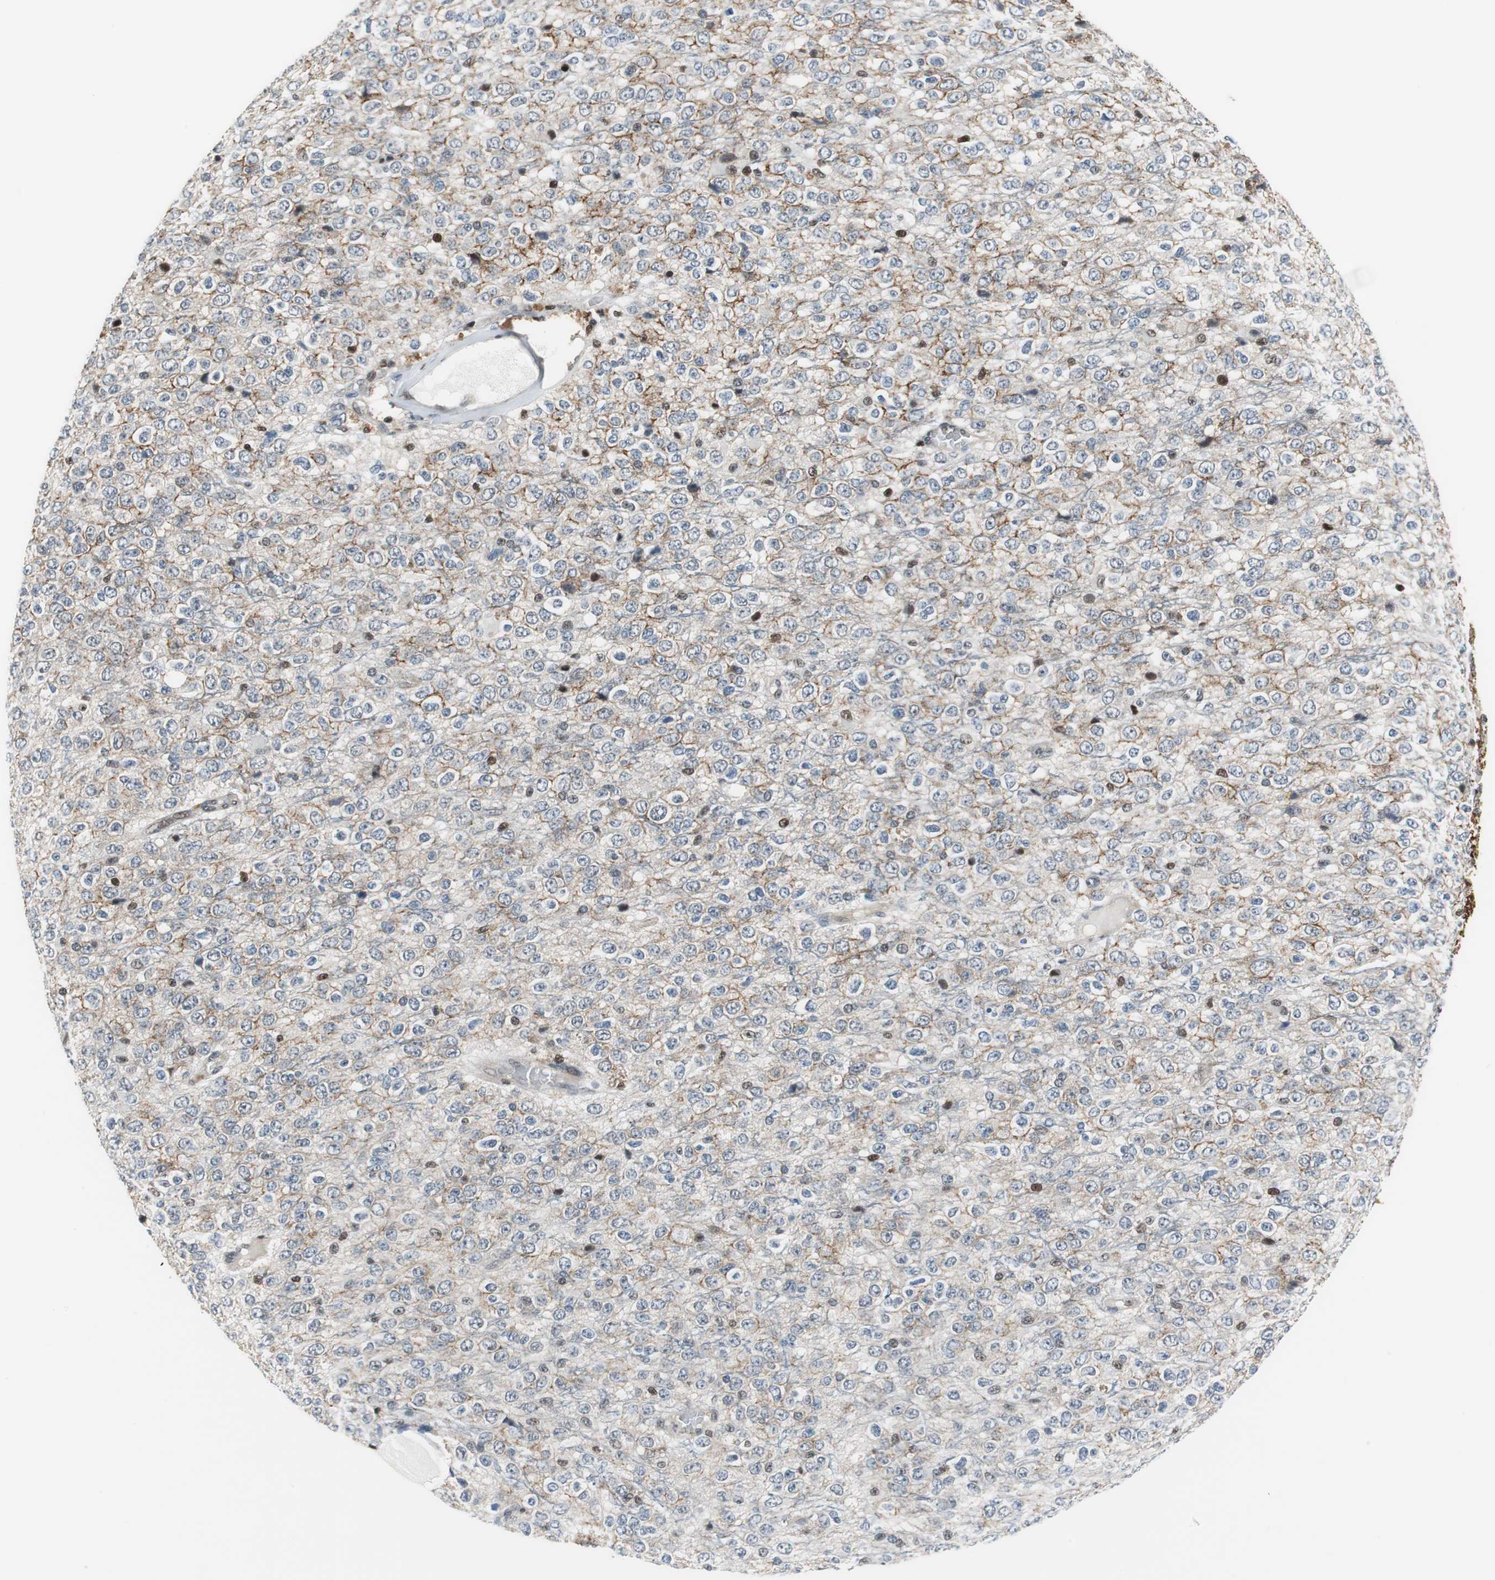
{"staining": {"intensity": "weak", "quantity": "<25%", "location": "nuclear"}, "tissue": "glioma", "cell_type": "Tumor cells", "image_type": "cancer", "snomed": [{"axis": "morphology", "description": "Glioma, malignant, High grade"}, {"axis": "topography", "description": "pancreas cauda"}], "caption": "An IHC micrograph of glioma is shown. There is no staining in tumor cells of glioma.", "gene": "MAFB", "patient": {"sex": "male", "age": 60}}